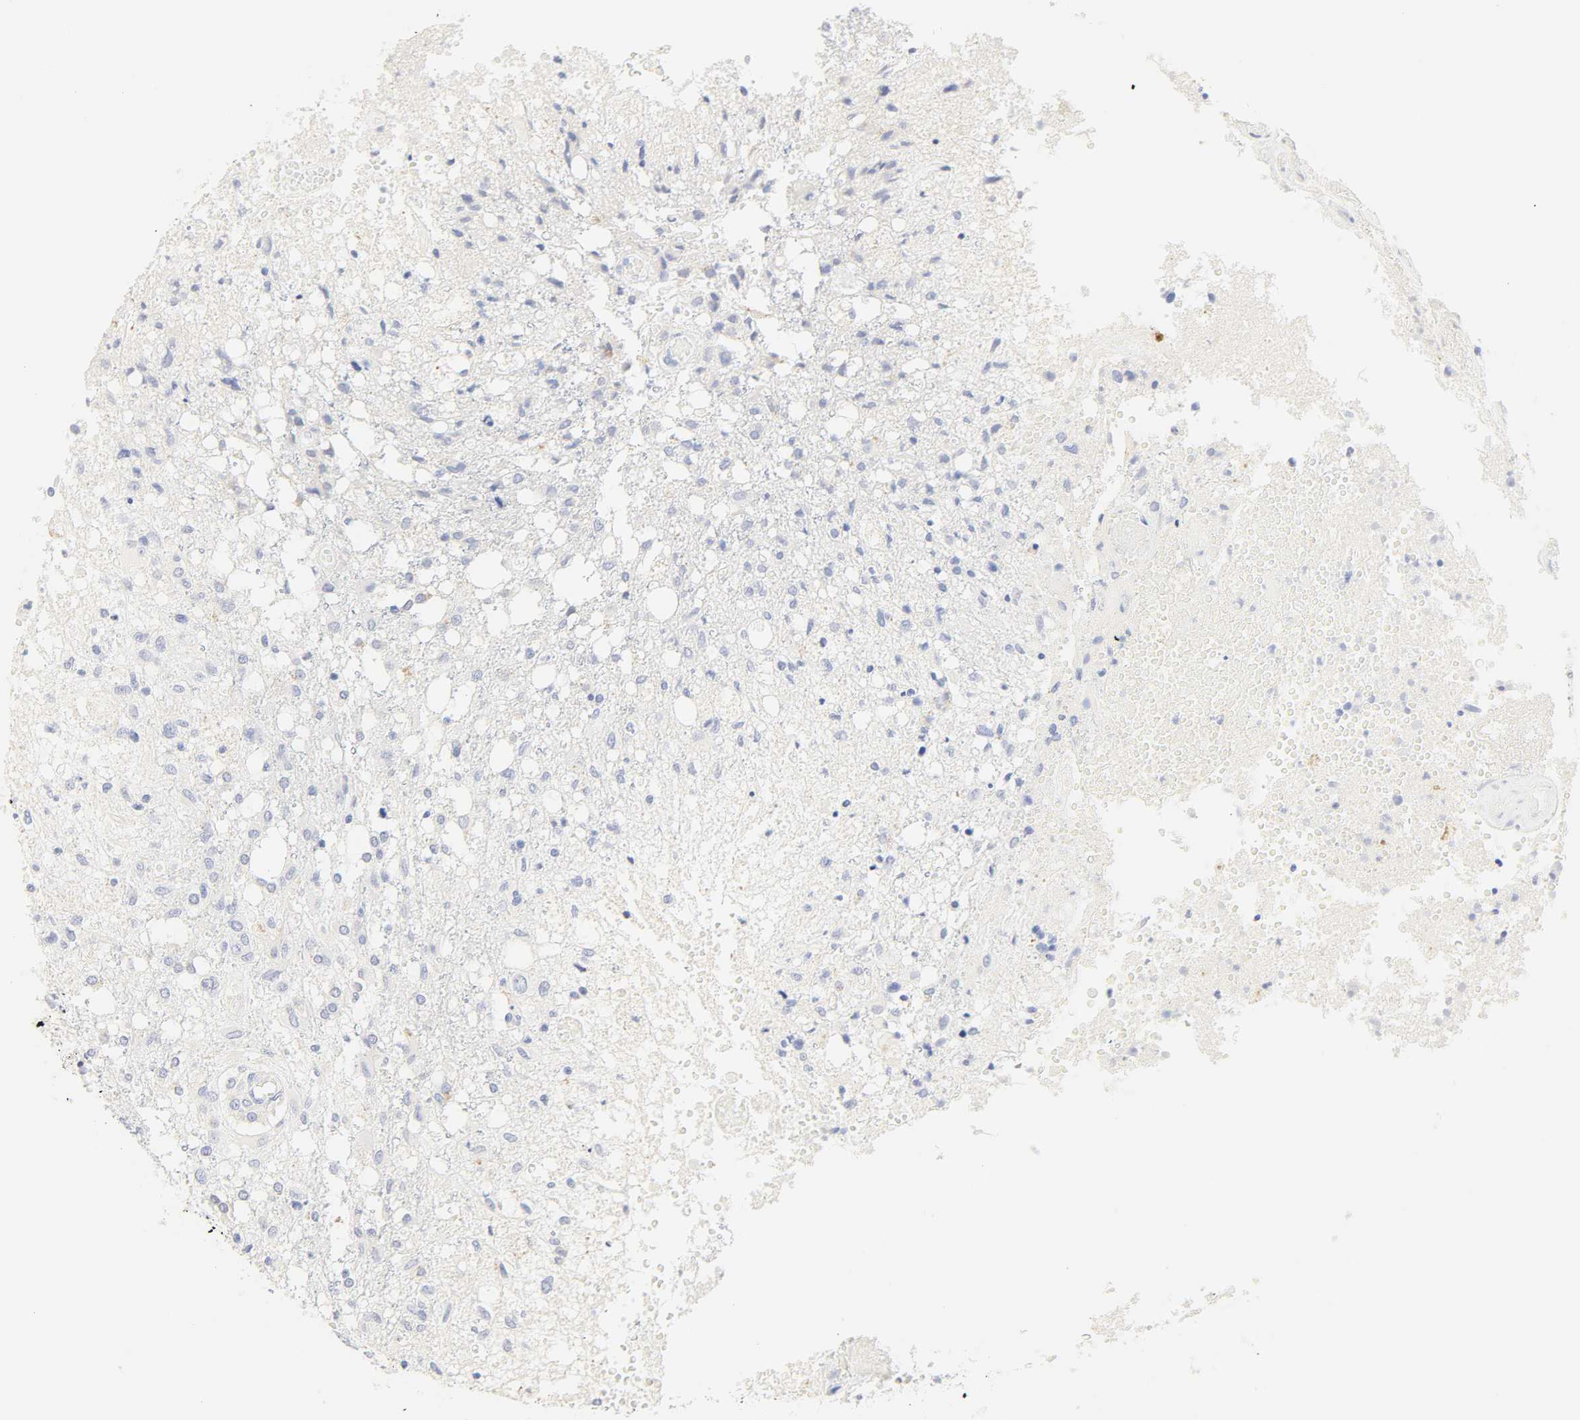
{"staining": {"intensity": "negative", "quantity": "none", "location": "none"}, "tissue": "glioma", "cell_type": "Tumor cells", "image_type": "cancer", "snomed": [{"axis": "morphology", "description": "Glioma, malignant, High grade"}, {"axis": "topography", "description": "Cerebral cortex"}], "caption": "Tumor cells are negative for brown protein staining in glioma. (DAB (3,3'-diaminobenzidine) IHC visualized using brightfield microscopy, high magnification).", "gene": "SLCO1B3", "patient": {"sex": "male", "age": 76}}